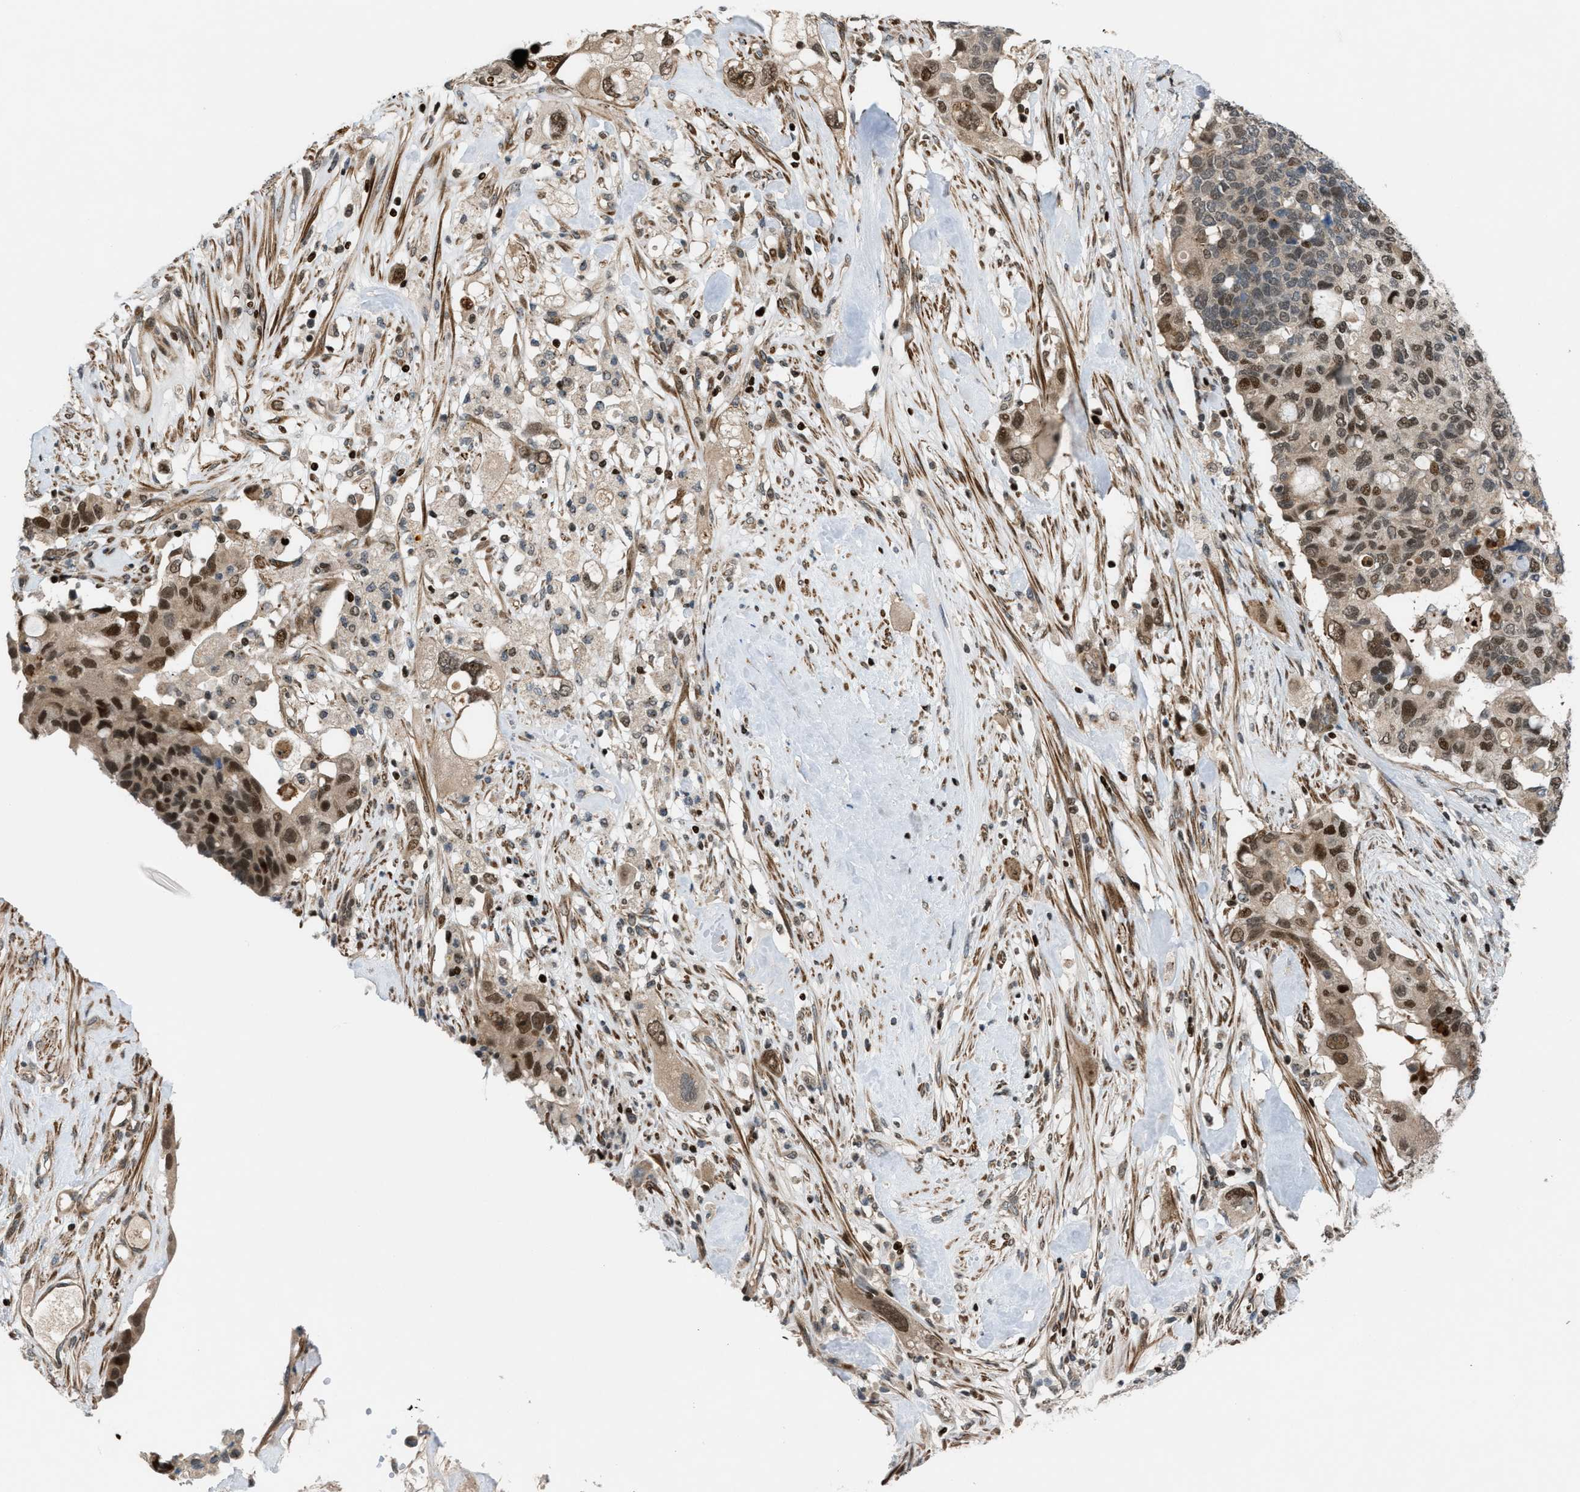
{"staining": {"intensity": "moderate", "quantity": ">75%", "location": "cytoplasmic/membranous,nuclear"}, "tissue": "pancreatic cancer", "cell_type": "Tumor cells", "image_type": "cancer", "snomed": [{"axis": "morphology", "description": "Adenocarcinoma, NOS"}, {"axis": "topography", "description": "Pancreas"}], "caption": "This is an image of immunohistochemistry staining of pancreatic adenocarcinoma, which shows moderate positivity in the cytoplasmic/membranous and nuclear of tumor cells.", "gene": "ZNF276", "patient": {"sex": "female", "age": 56}}